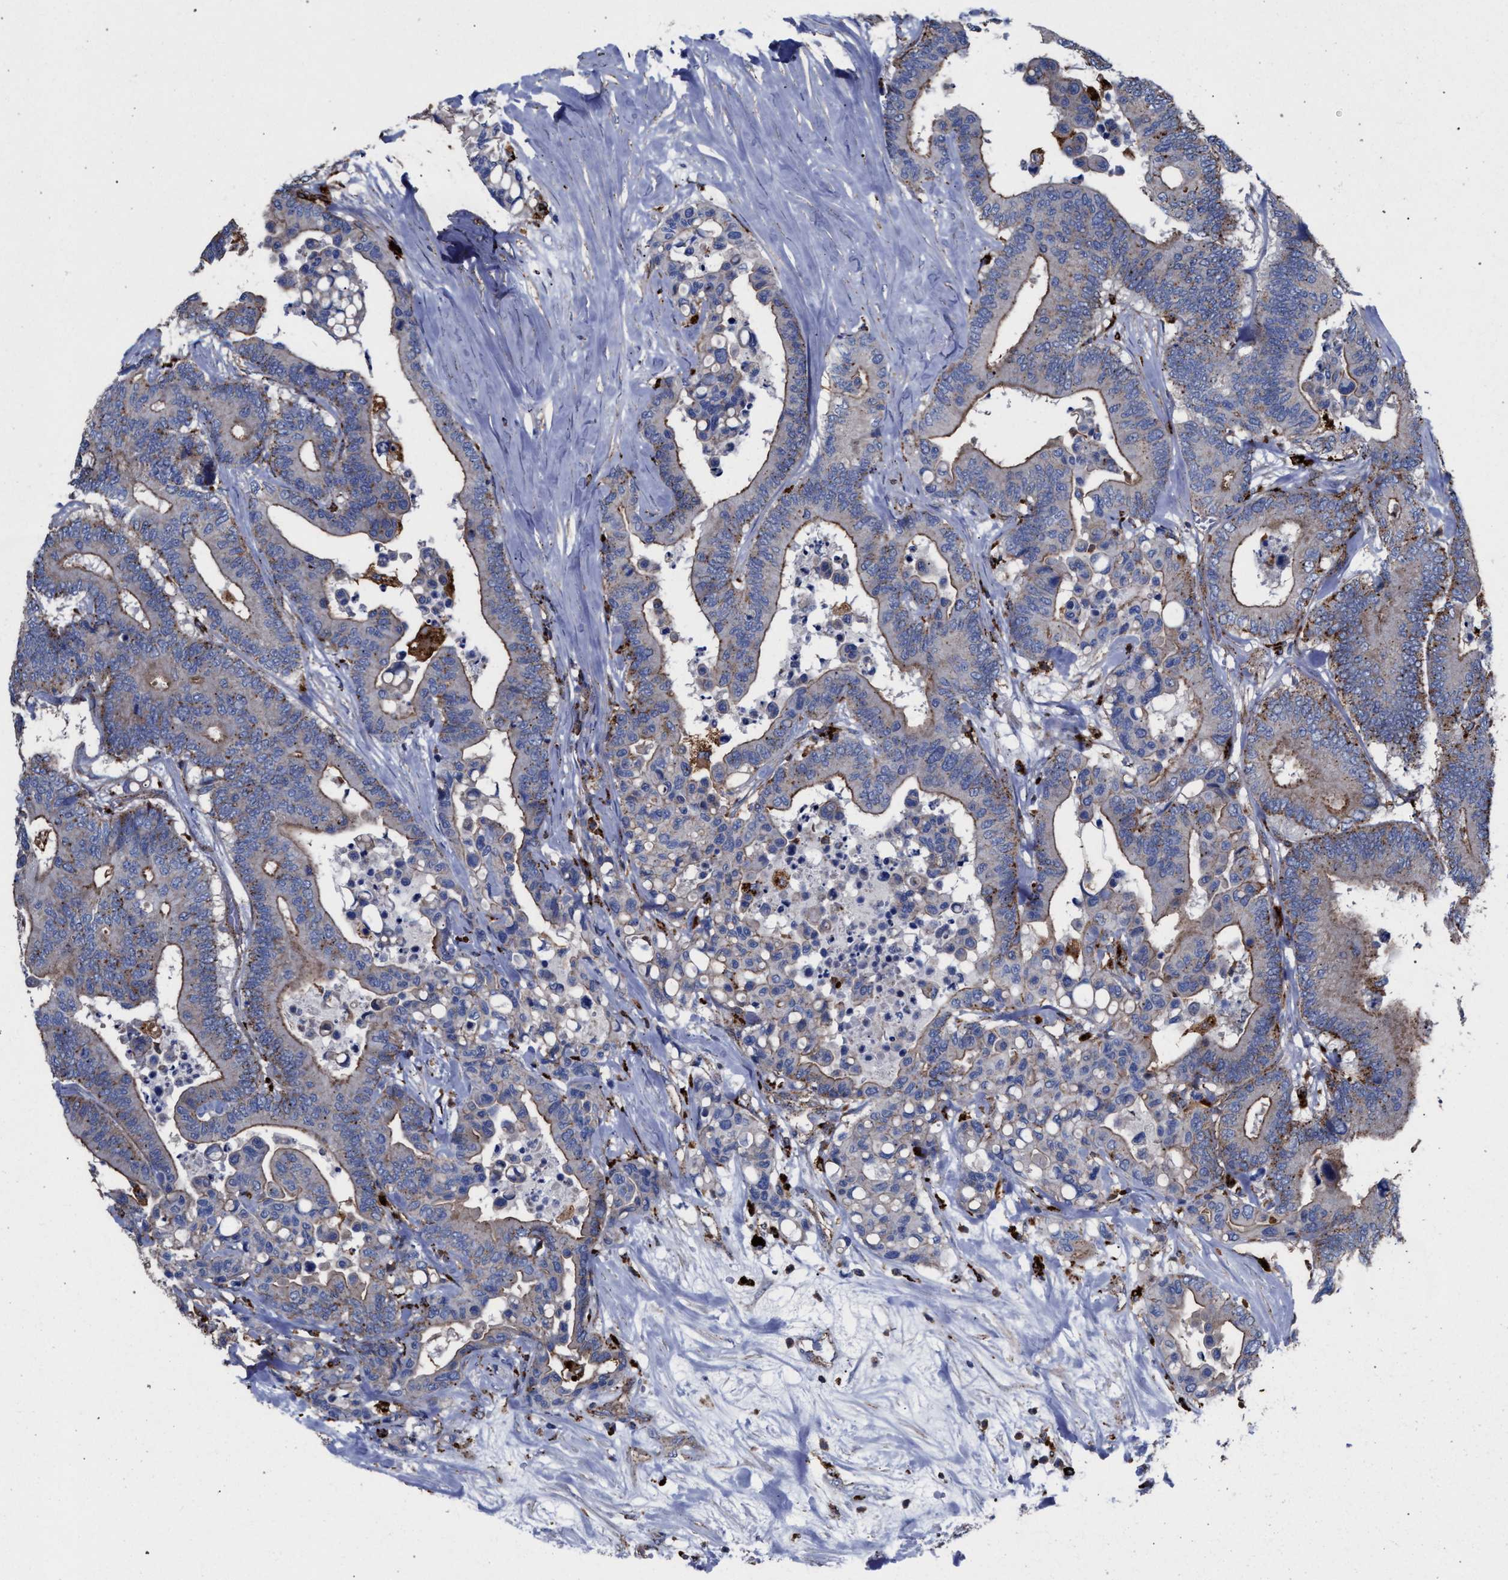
{"staining": {"intensity": "moderate", "quantity": "25%-75%", "location": "cytoplasmic/membranous"}, "tissue": "colorectal cancer", "cell_type": "Tumor cells", "image_type": "cancer", "snomed": [{"axis": "morphology", "description": "Normal tissue, NOS"}, {"axis": "morphology", "description": "Adenocarcinoma, NOS"}, {"axis": "topography", "description": "Colon"}], "caption": "Moderate cytoplasmic/membranous positivity is appreciated in approximately 25%-75% of tumor cells in colorectal adenocarcinoma. Nuclei are stained in blue.", "gene": "PPT1", "patient": {"sex": "male", "age": 82}}